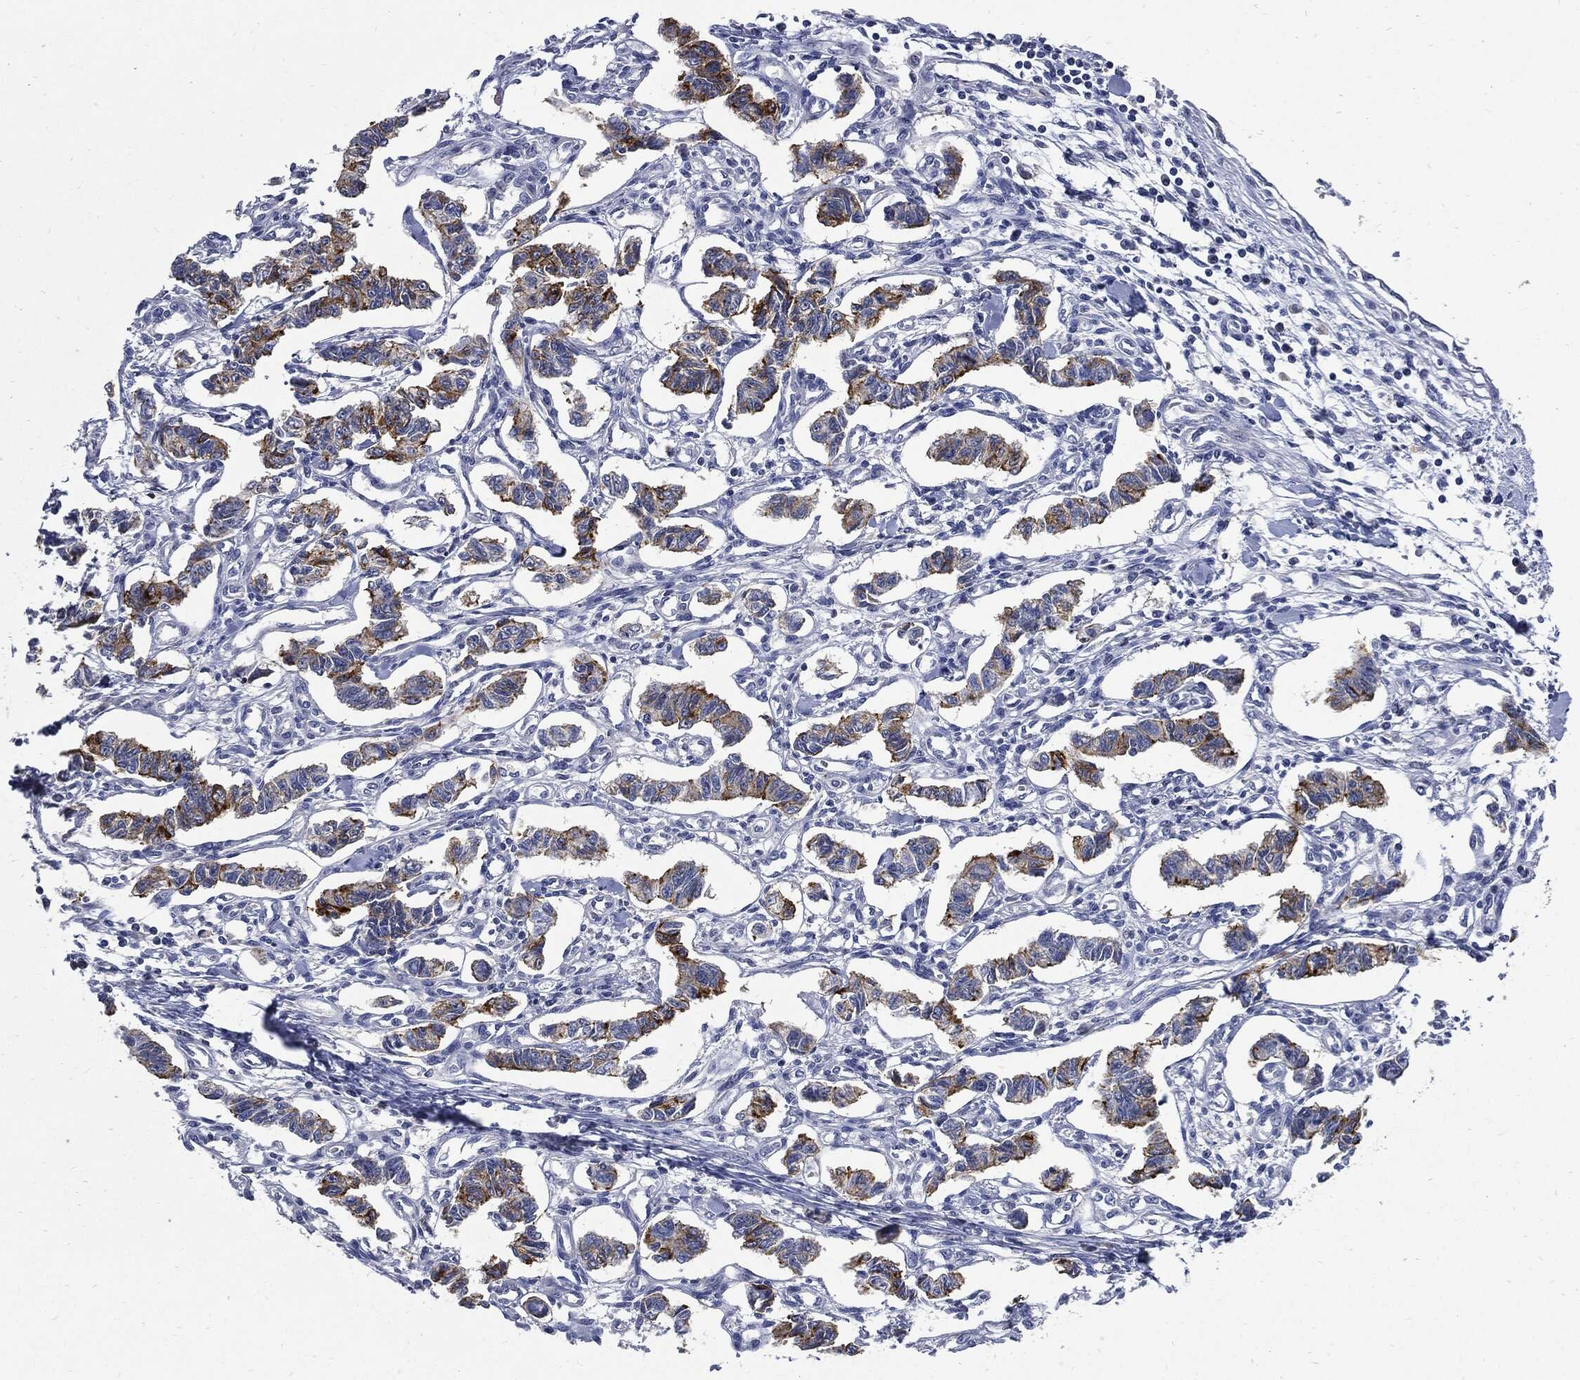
{"staining": {"intensity": "strong", "quantity": "<25%", "location": "cytoplasmic/membranous"}, "tissue": "carcinoid", "cell_type": "Tumor cells", "image_type": "cancer", "snomed": [{"axis": "morphology", "description": "Carcinoid, malignant, NOS"}, {"axis": "topography", "description": "Kidney"}], "caption": "Strong cytoplasmic/membranous protein positivity is present in approximately <25% of tumor cells in carcinoid.", "gene": "CPE", "patient": {"sex": "female", "age": 41}}